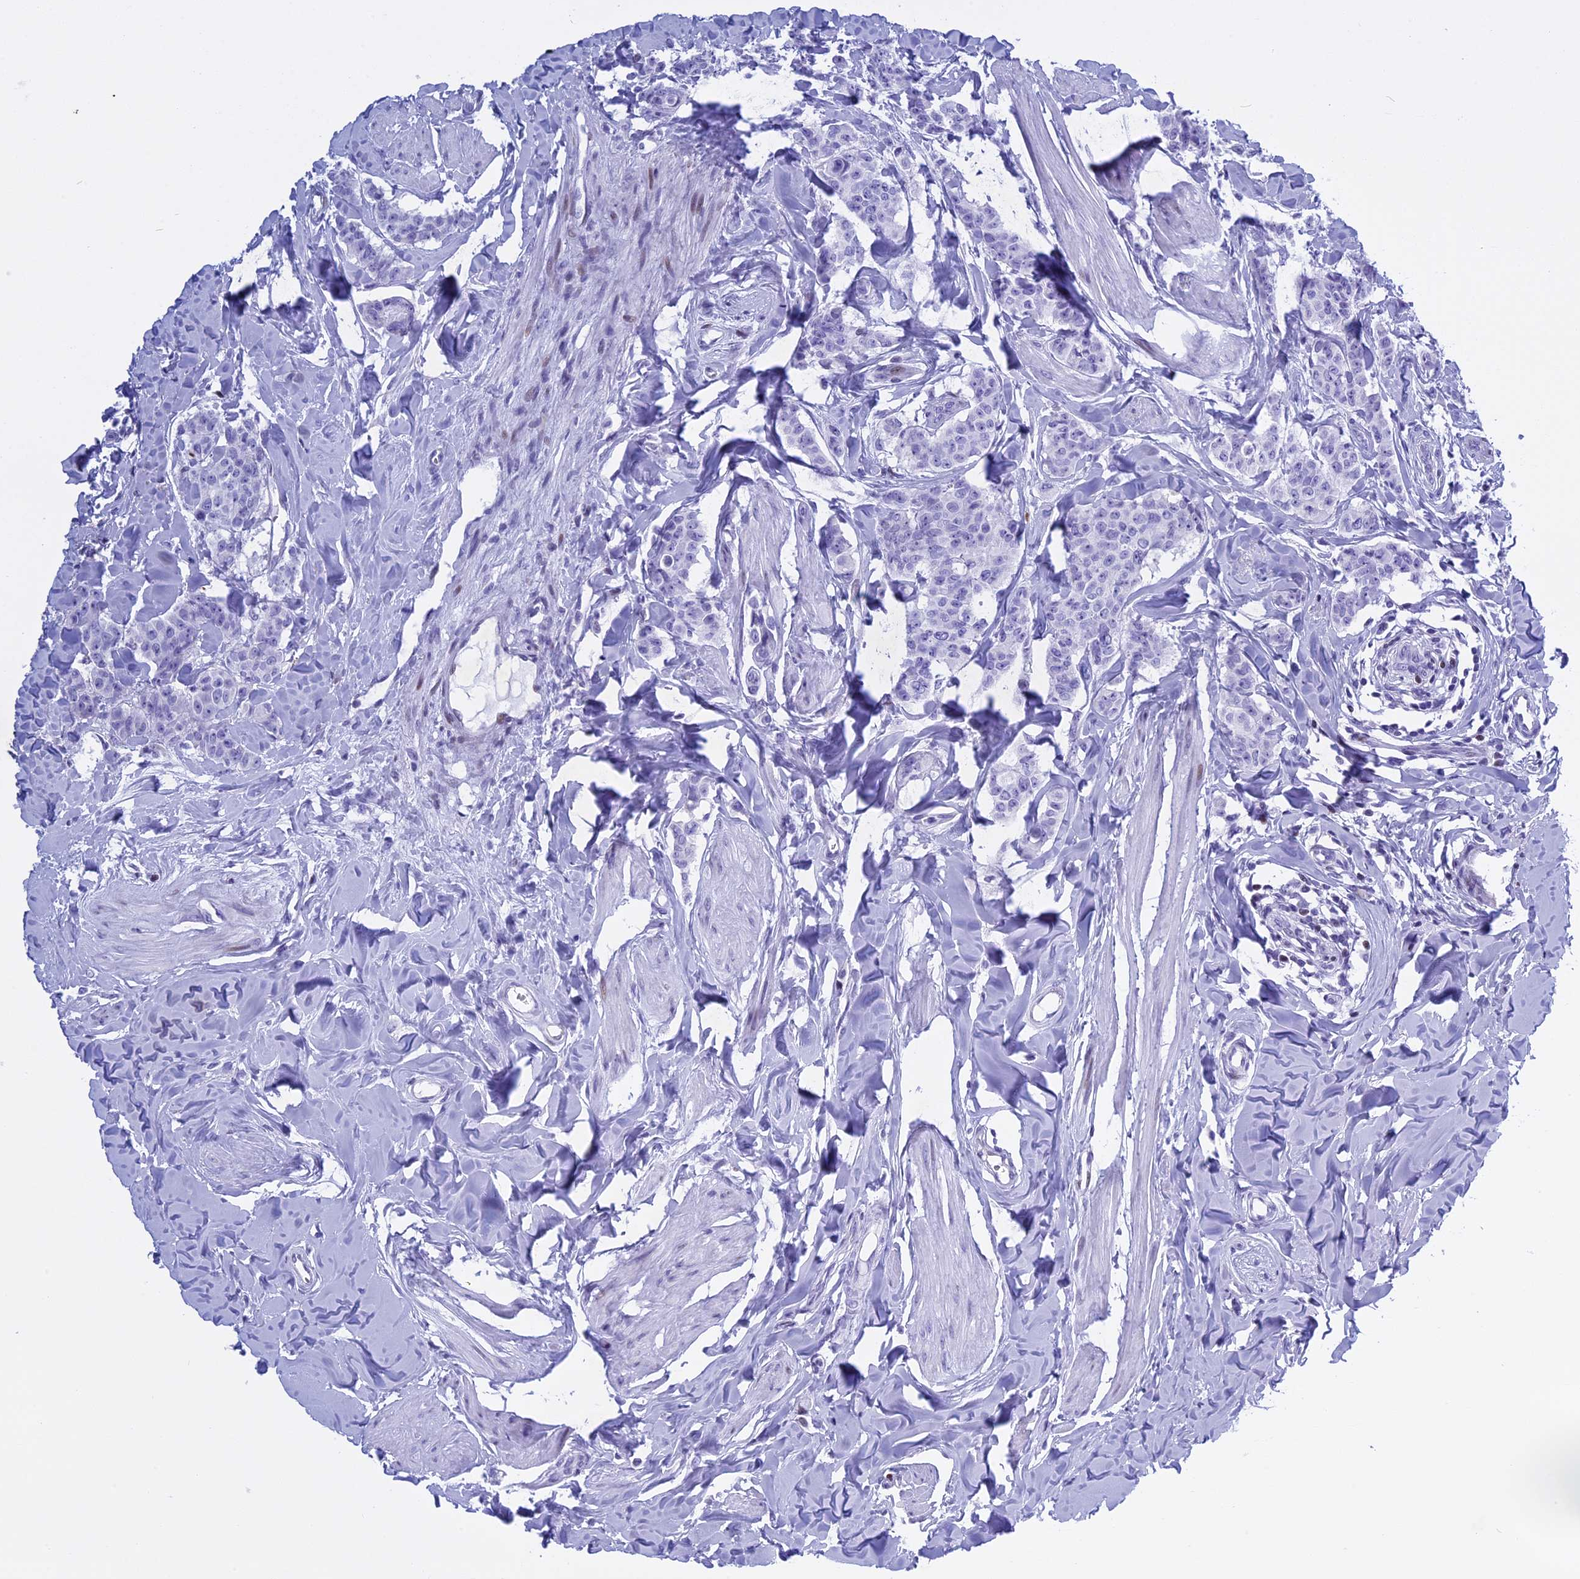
{"staining": {"intensity": "negative", "quantity": "none", "location": "none"}, "tissue": "breast cancer", "cell_type": "Tumor cells", "image_type": "cancer", "snomed": [{"axis": "morphology", "description": "Duct carcinoma"}, {"axis": "topography", "description": "Breast"}], "caption": "Protein analysis of infiltrating ductal carcinoma (breast) displays no significant expression in tumor cells.", "gene": "KCTD21", "patient": {"sex": "female", "age": 40}}